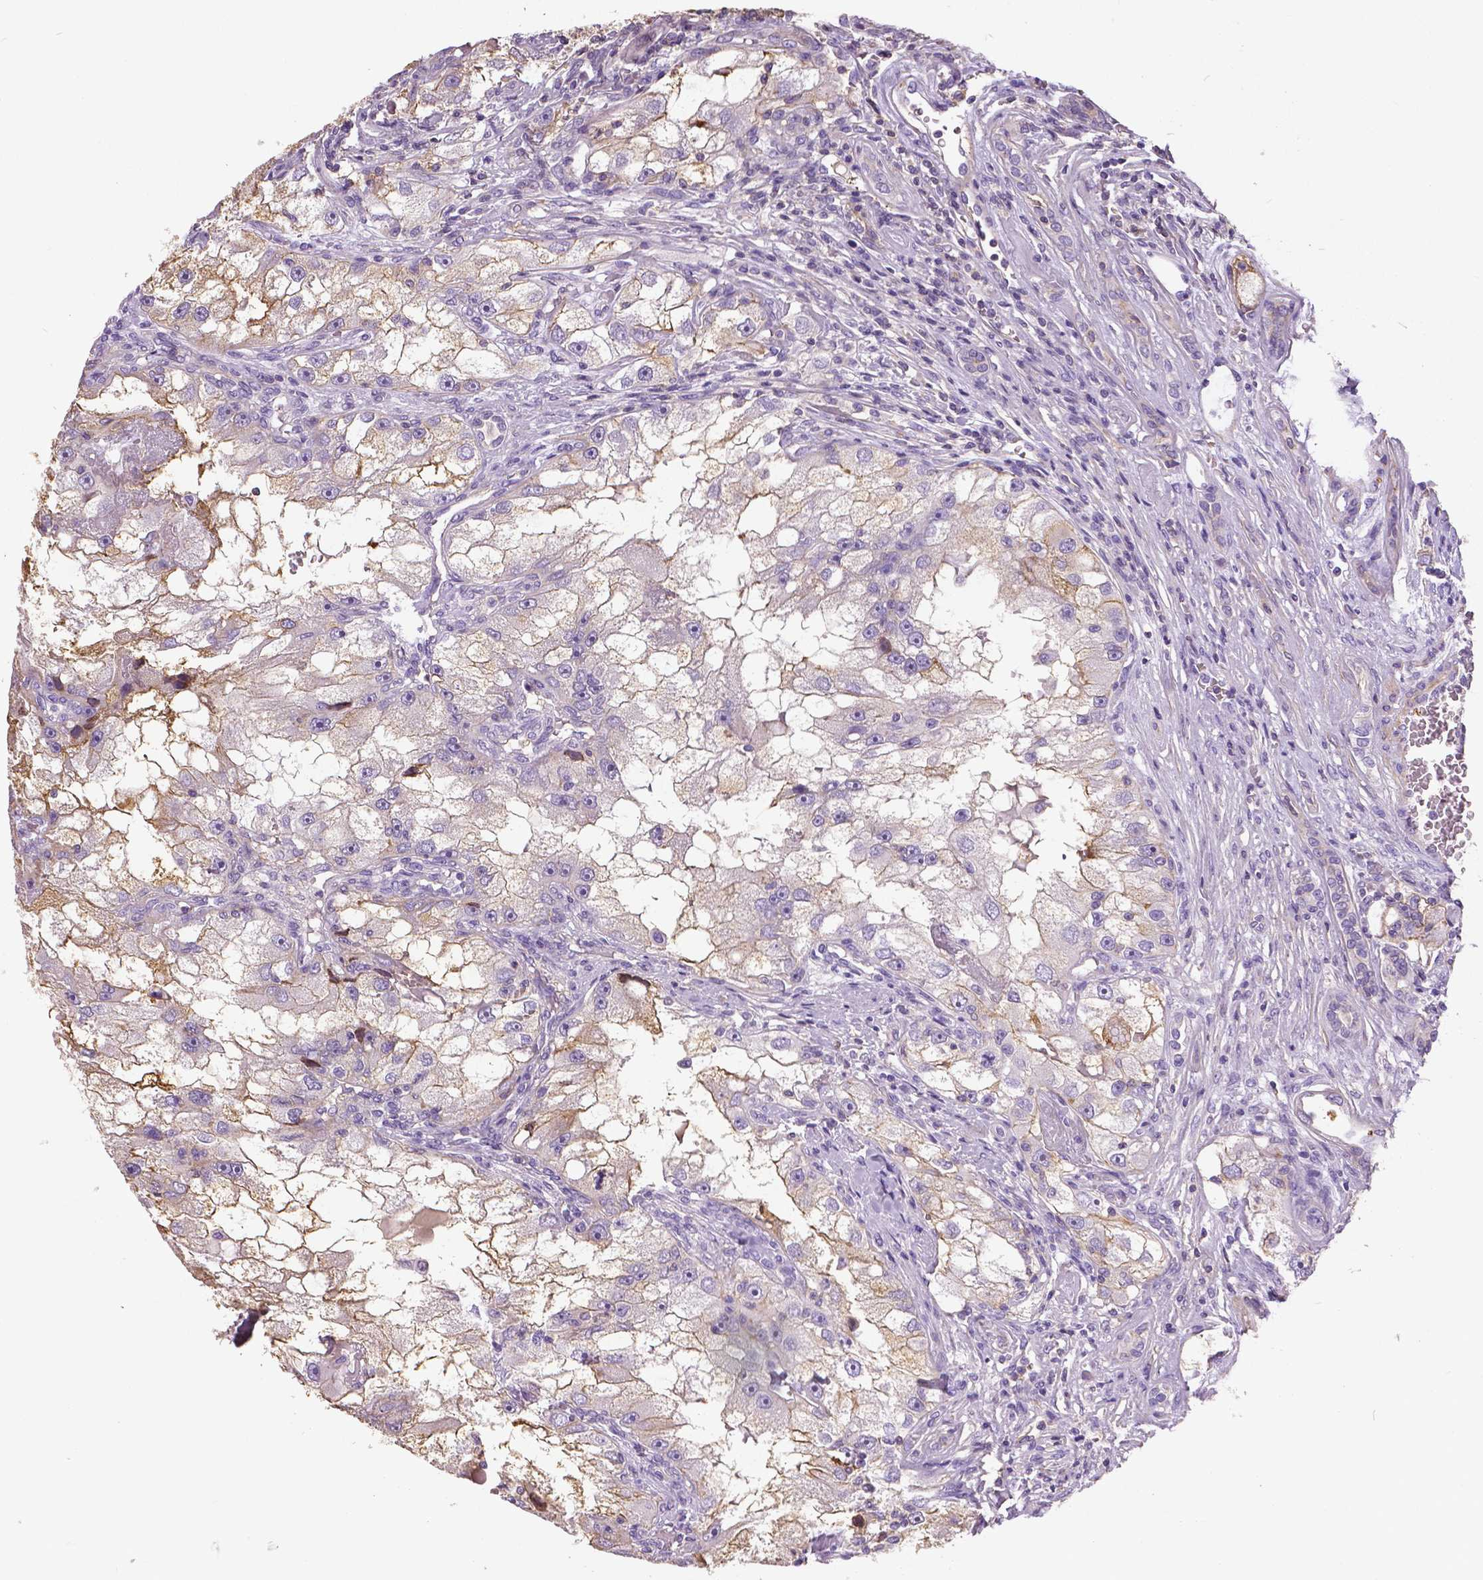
{"staining": {"intensity": "moderate", "quantity": "<25%", "location": "cytoplasmic/membranous"}, "tissue": "renal cancer", "cell_type": "Tumor cells", "image_type": "cancer", "snomed": [{"axis": "morphology", "description": "Adenocarcinoma, NOS"}, {"axis": "topography", "description": "Kidney"}], "caption": "Renal adenocarcinoma was stained to show a protein in brown. There is low levels of moderate cytoplasmic/membranous expression in approximately <25% of tumor cells.", "gene": "ANXA13", "patient": {"sex": "male", "age": 63}}